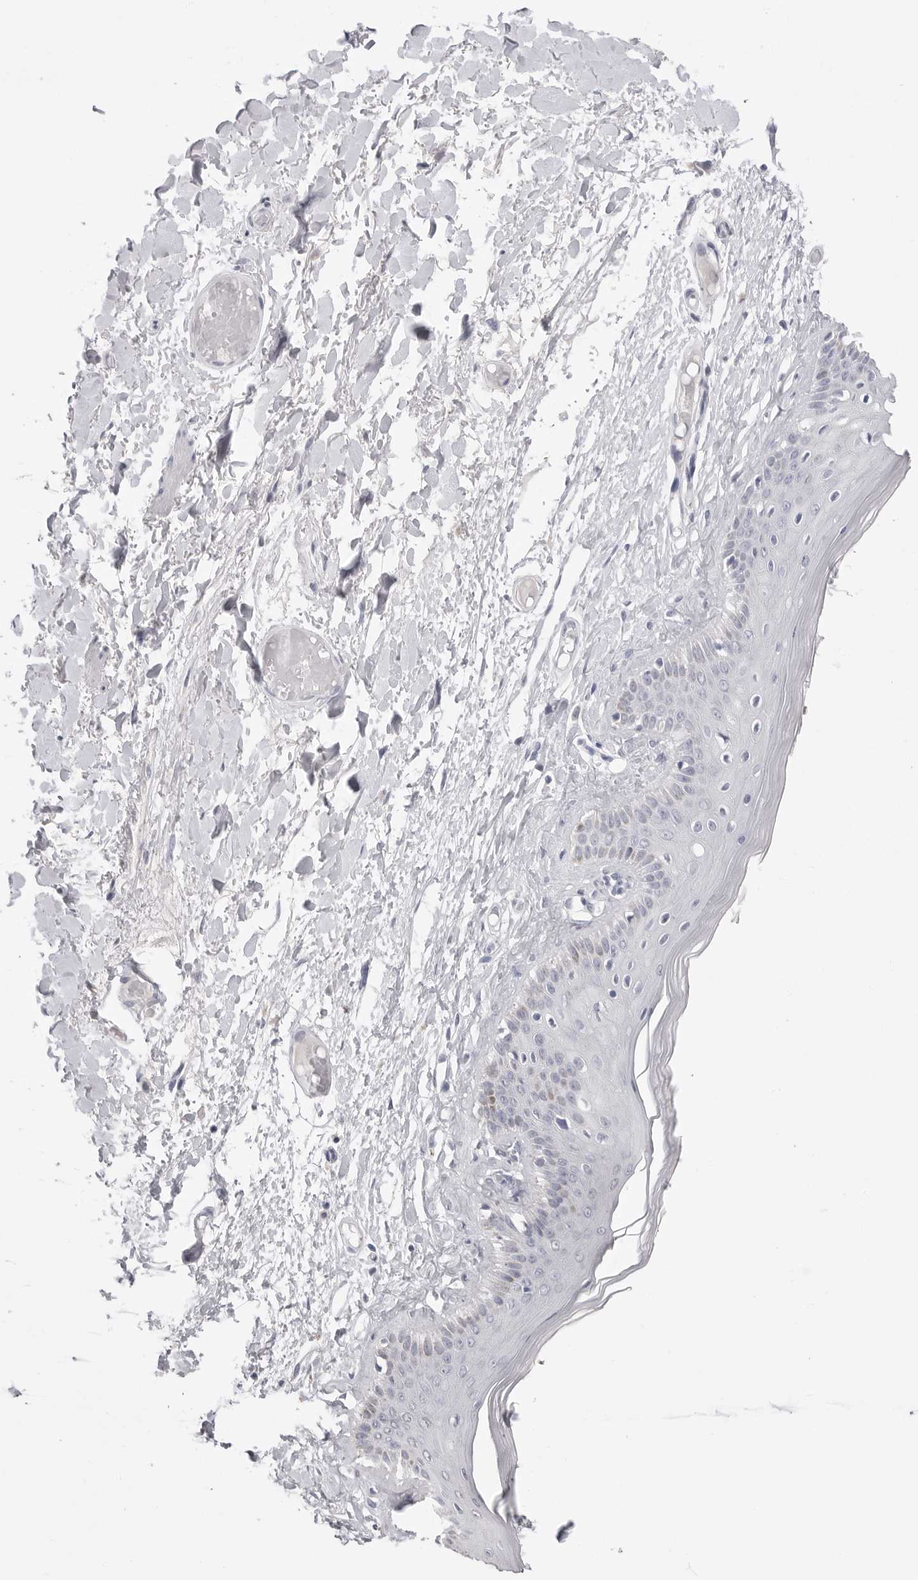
{"staining": {"intensity": "negative", "quantity": "none", "location": "none"}, "tissue": "skin", "cell_type": "Epidermal cells", "image_type": "normal", "snomed": [{"axis": "morphology", "description": "Normal tissue, NOS"}, {"axis": "topography", "description": "Vulva"}], "caption": "There is no significant expression in epidermal cells of skin. (DAB immunohistochemistry with hematoxylin counter stain).", "gene": "CPB1", "patient": {"sex": "female", "age": 73}}